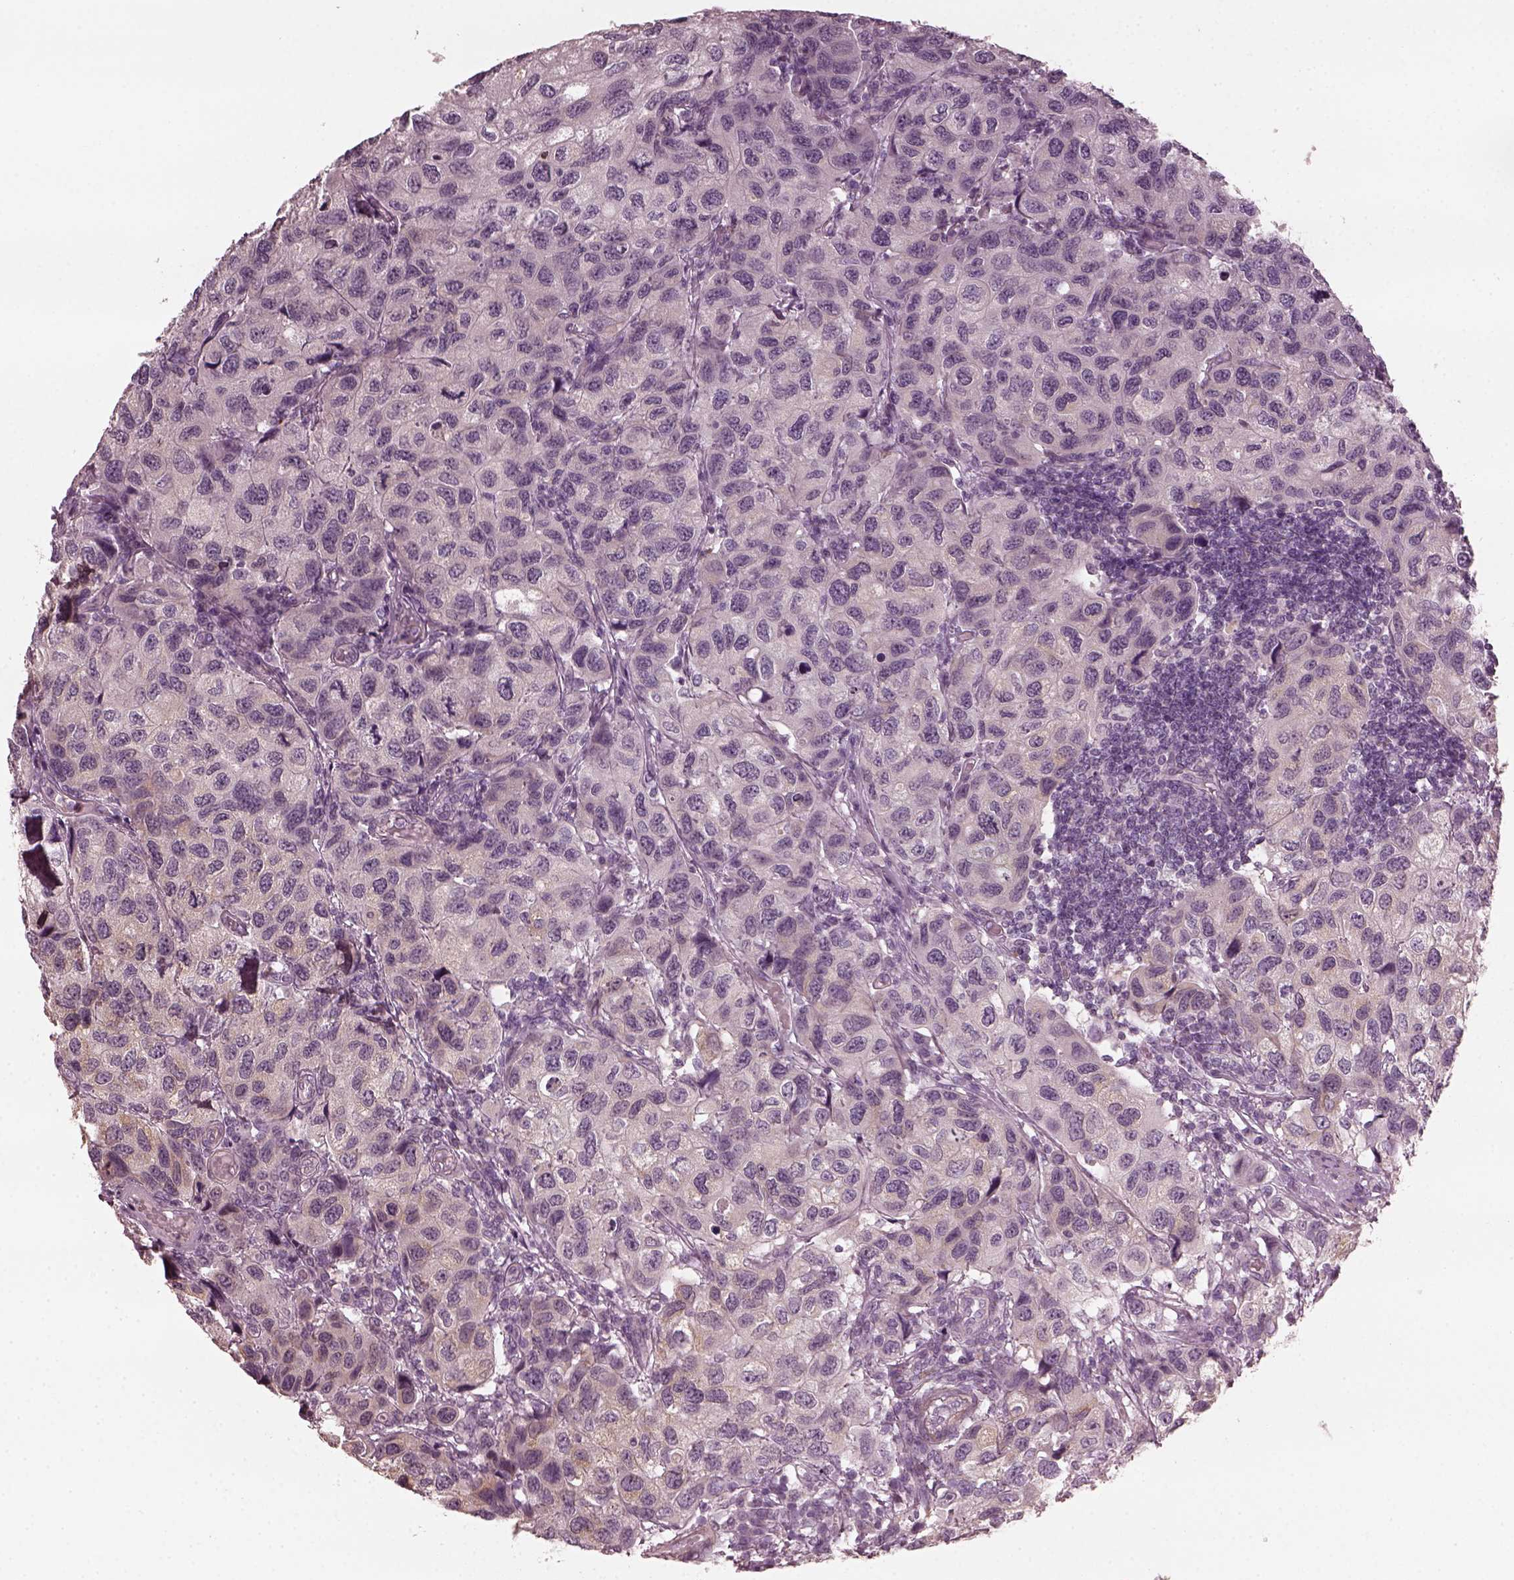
{"staining": {"intensity": "negative", "quantity": "none", "location": "none"}, "tissue": "urothelial cancer", "cell_type": "Tumor cells", "image_type": "cancer", "snomed": [{"axis": "morphology", "description": "Urothelial carcinoma, High grade"}, {"axis": "topography", "description": "Urinary bladder"}], "caption": "This image is of urothelial cancer stained with immunohistochemistry to label a protein in brown with the nuclei are counter-stained blue. There is no positivity in tumor cells.", "gene": "CCDC170", "patient": {"sex": "male", "age": 79}}